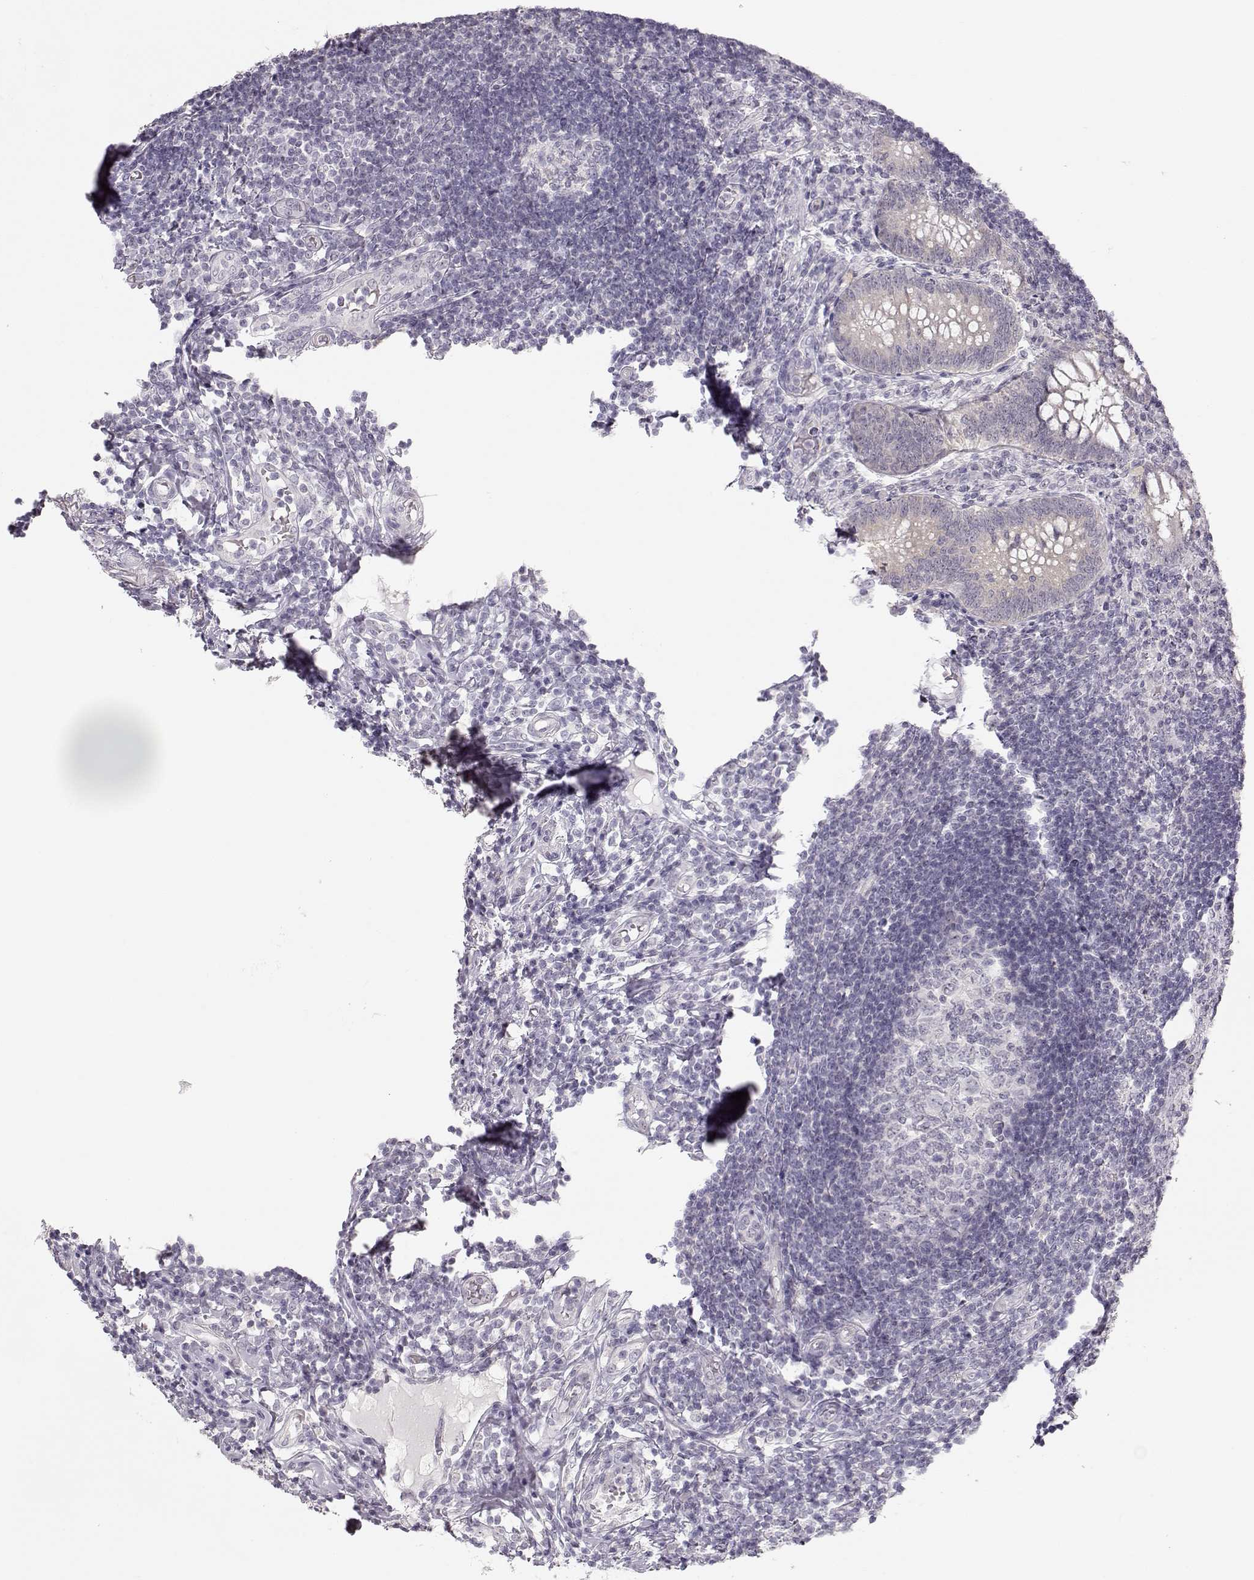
{"staining": {"intensity": "negative", "quantity": "none", "location": "none"}, "tissue": "appendix", "cell_type": "Glandular cells", "image_type": "normal", "snomed": [{"axis": "morphology", "description": "Normal tissue, NOS"}, {"axis": "morphology", "description": "Inflammation, NOS"}, {"axis": "topography", "description": "Appendix"}], "caption": "The photomicrograph shows no staining of glandular cells in benign appendix.", "gene": "FAM205A", "patient": {"sex": "male", "age": 16}}